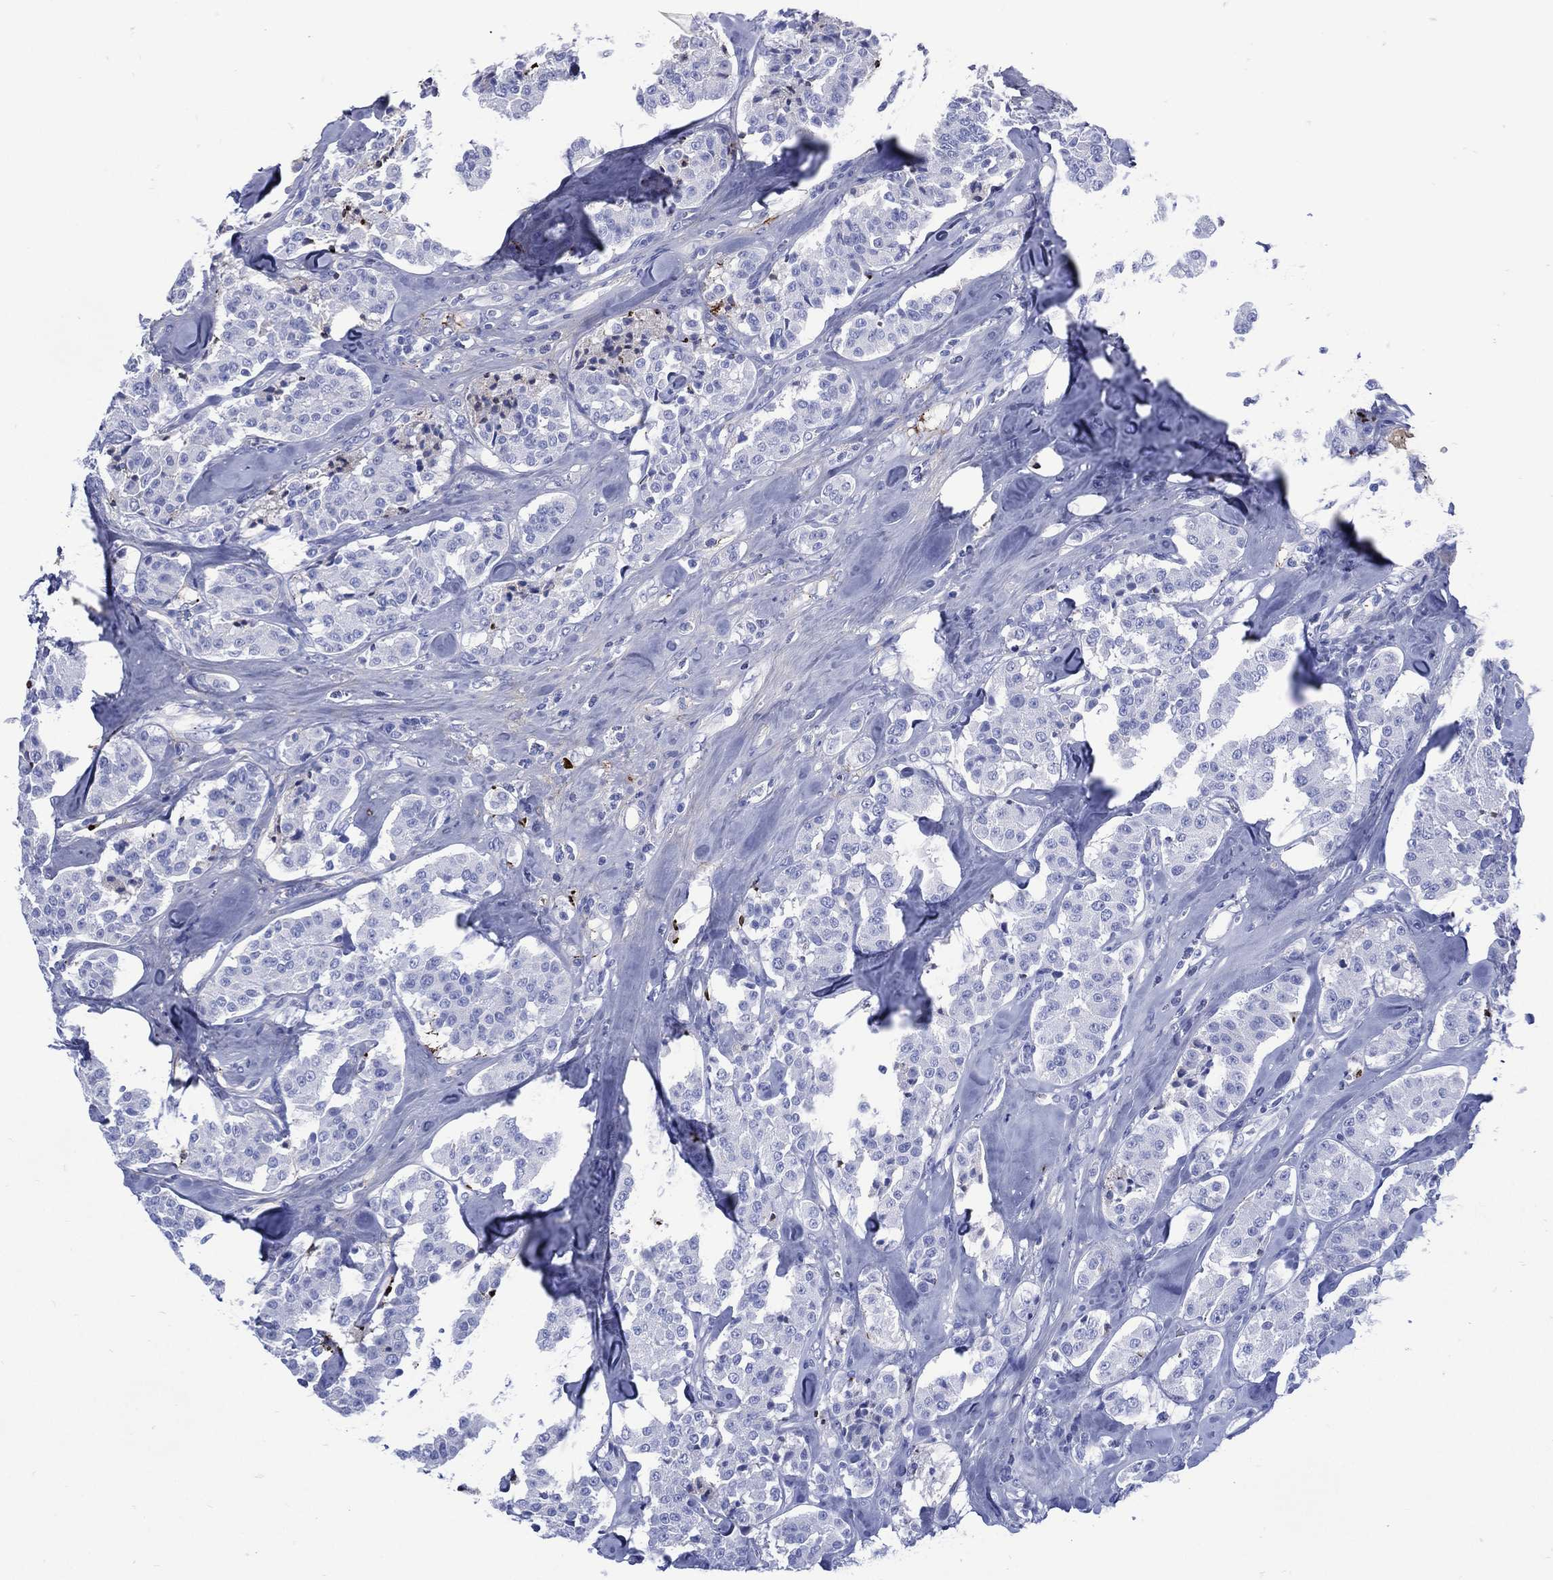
{"staining": {"intensity": "negative", "quantity": "none", "location": "none"}, "tissue": "carcinoid", "cell_type": "Tumor cells", "image_type": "cancer", "snomed": [{"axis": "morphology", "description": "Carcinoid, malignant, NOS"}, {"axis": "topography", "description": "Pancreas"}], "caption": "Immunohistochemistry (IHC) image of carcinoid stained for a protein (brown), which demonstrates no expression in tumor cells.", "gene": "SHCBP1L", "patient": {"sex": "male", "age": 41}}